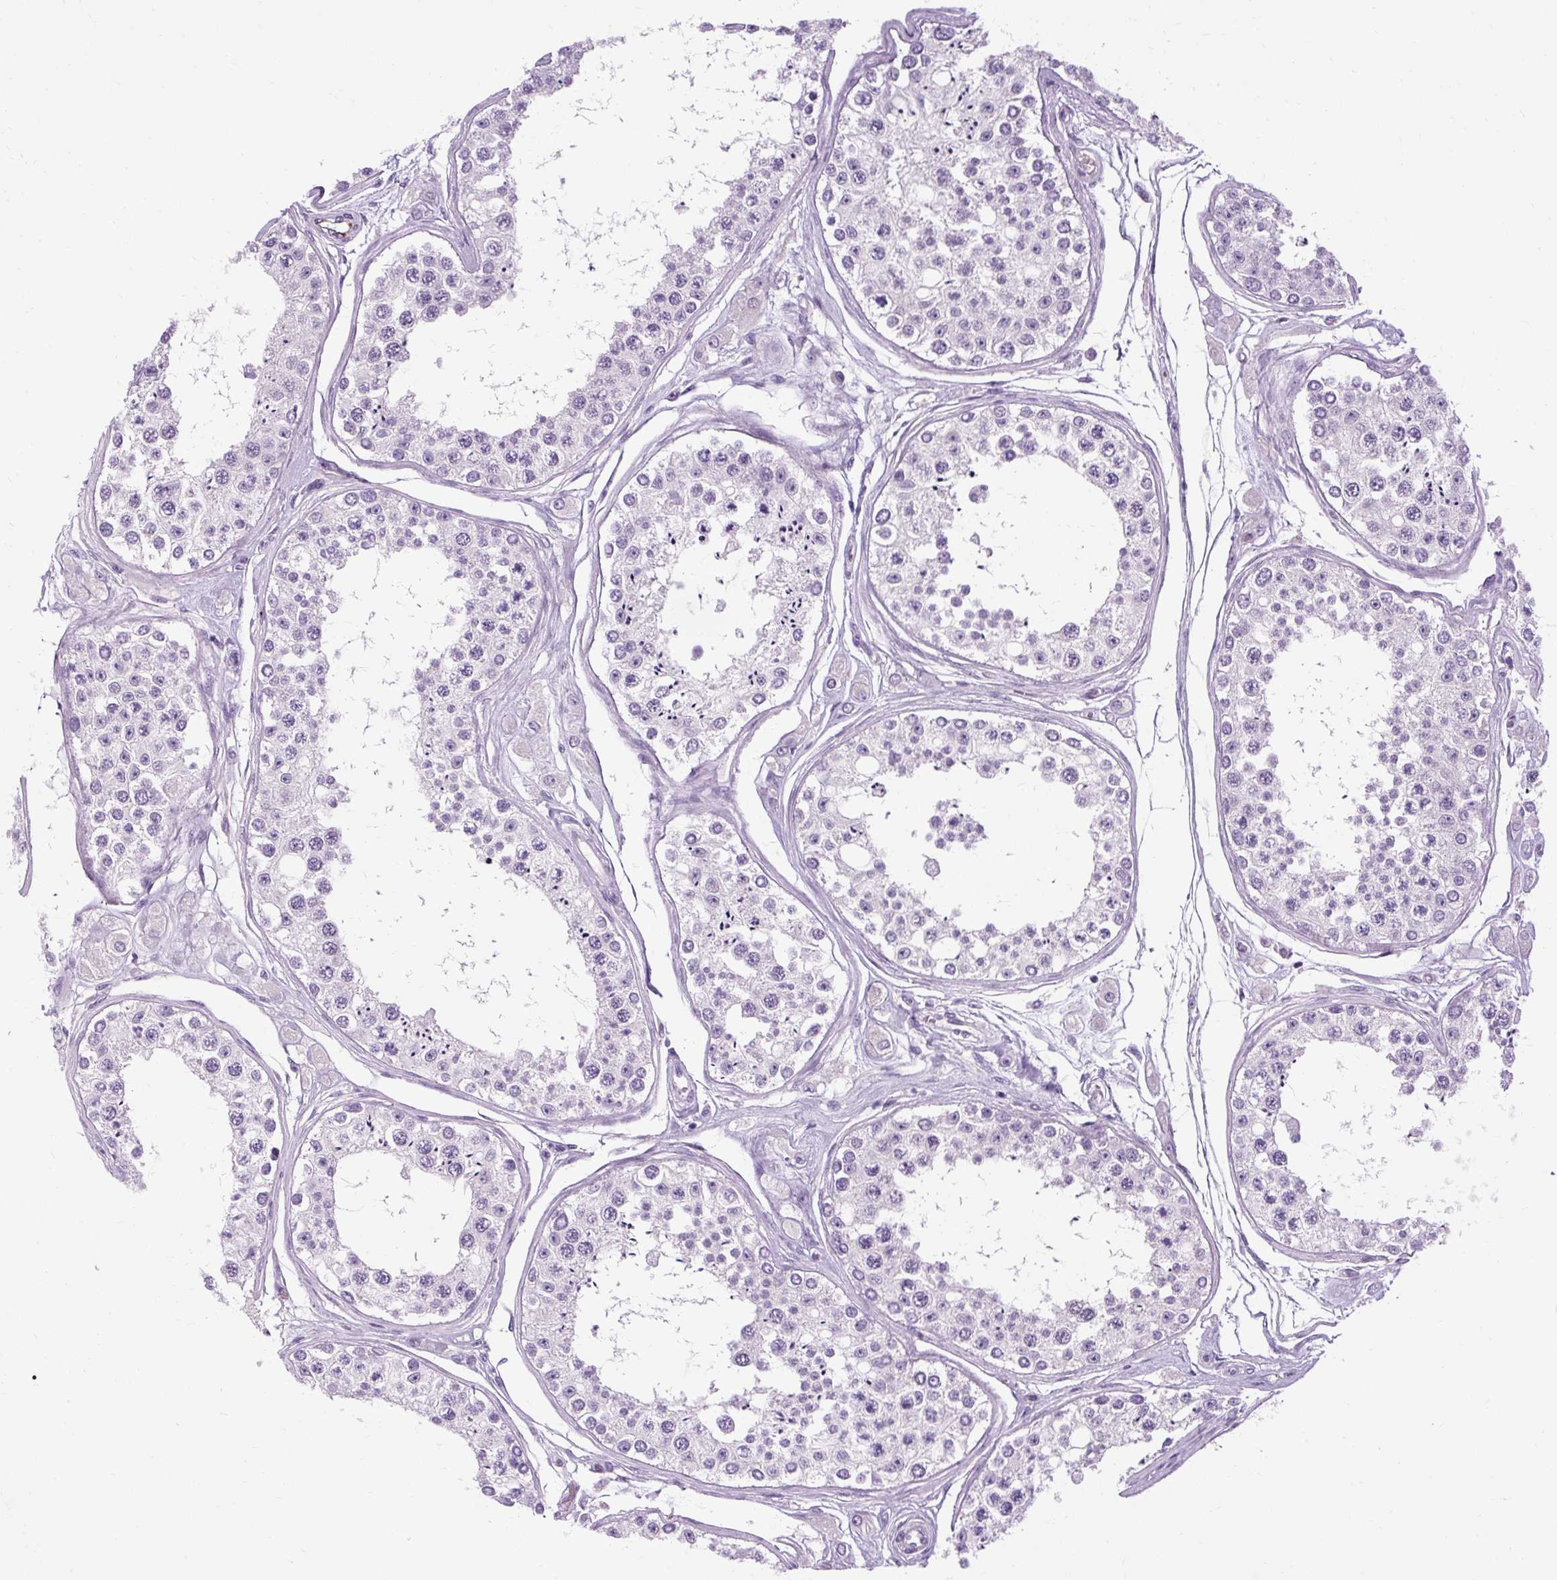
{"staining": {"intensity": "negative", "quantity": "none", "location": "none"}, "tissue": "testis", "cell_type": "Cells in seminiferous ducts", "image_type": "normal", "snomed": [{"axis": "morphology", "description": "Normal tissue, NOS"}, {"axis": "topography", "description": "Testis"}], "caption": "Protein analysis of normal testis exhibits no significant staining in cells in seminiferous ducts. (Brightfield microscopy of DAB immunohistochemistry (IHC) at high magnification).", "gene": "B3GNT4", "patient": {"sex": "male", "age": 25}}